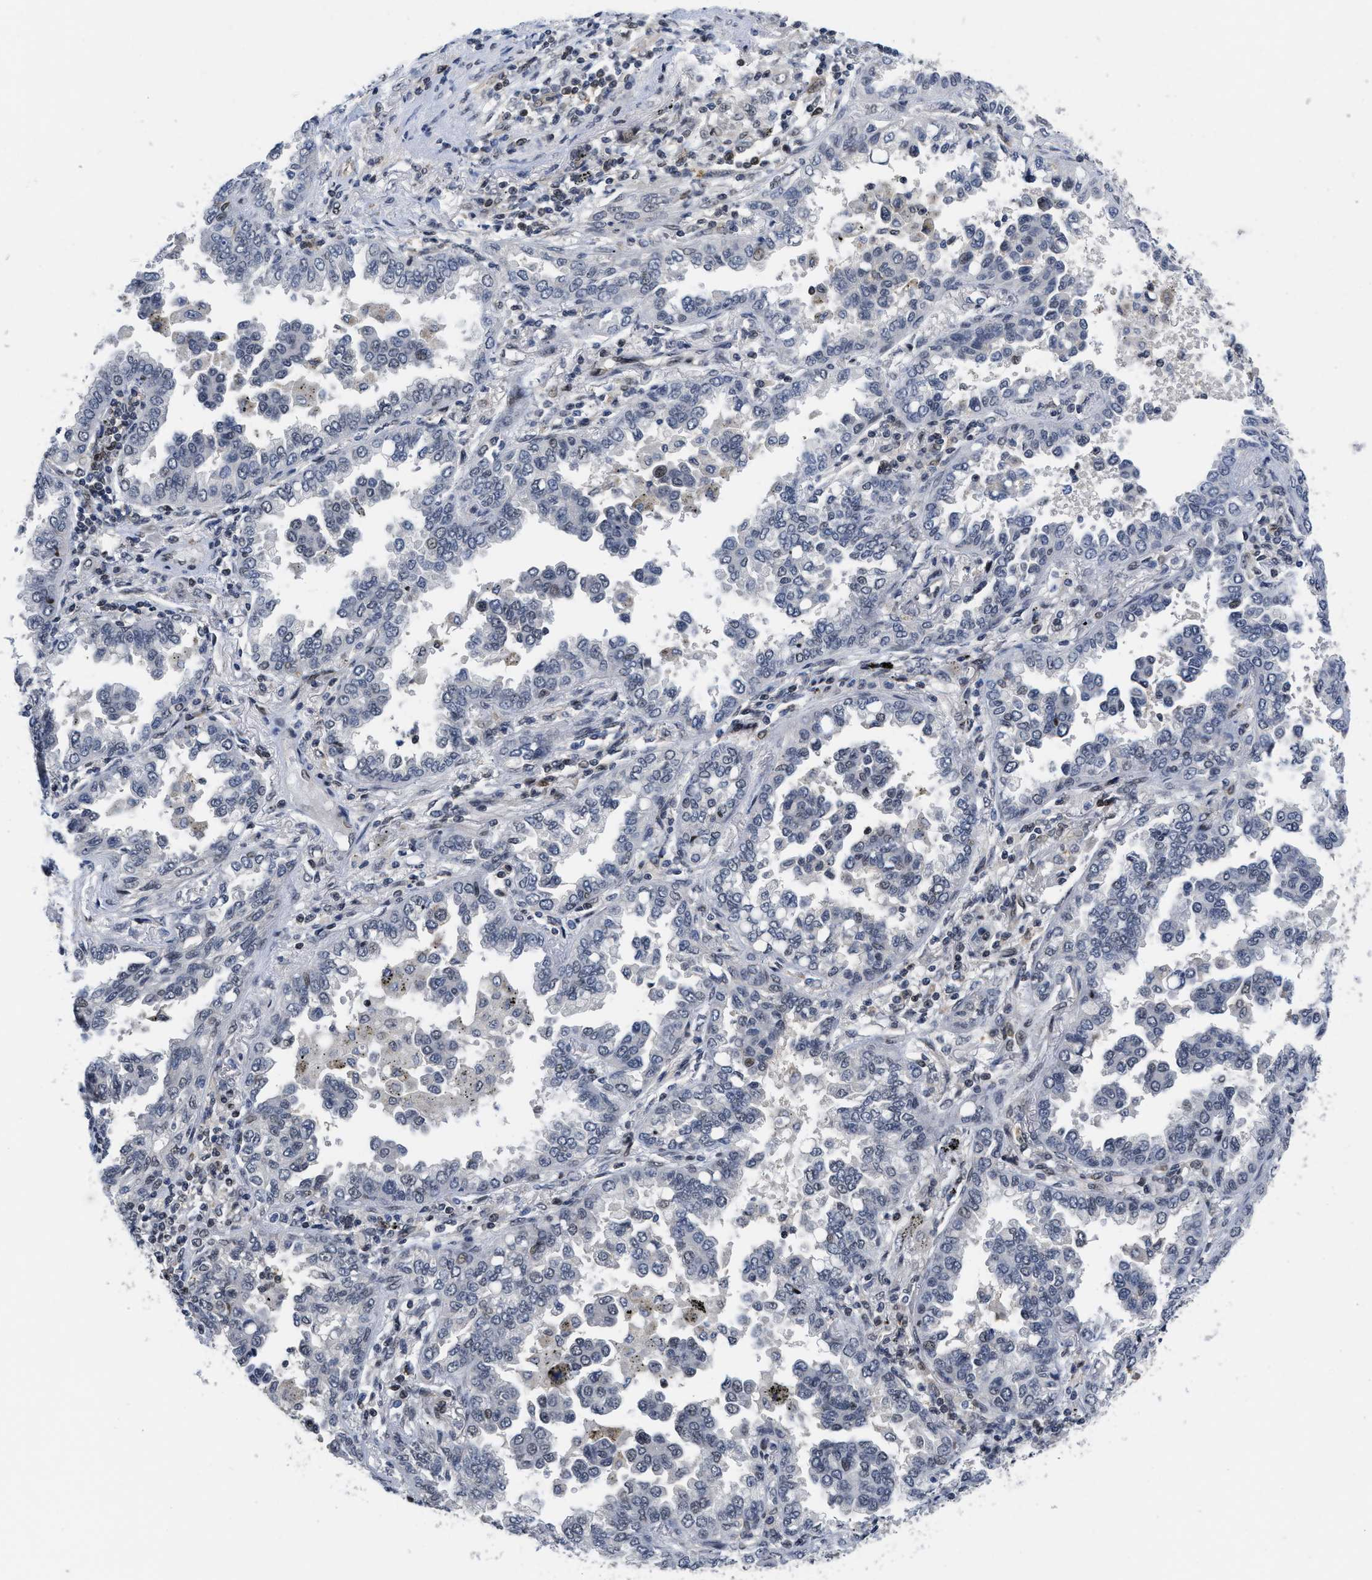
{"staining": {"intensity": "negative", "quantity": "none", "location": "none"}, "tissue": "lung cancer", "cell_type": "Tumor cells", "image_type": "cancer", "snomed": [{"axis": "morphology", "description": "Normal tissue, NOS"}, {"axis": "morphology", "description": "Adenocarcinoma, NOS"}, {"axis": "topography", "description": "Lung"}], "caption": "Photomicrograph shows no protein staining in tumor cells of lung cancer (adenocarcinoma) tissue.", "gene": "HIF1A", "patient": {"sex": "male", "age": 59}}